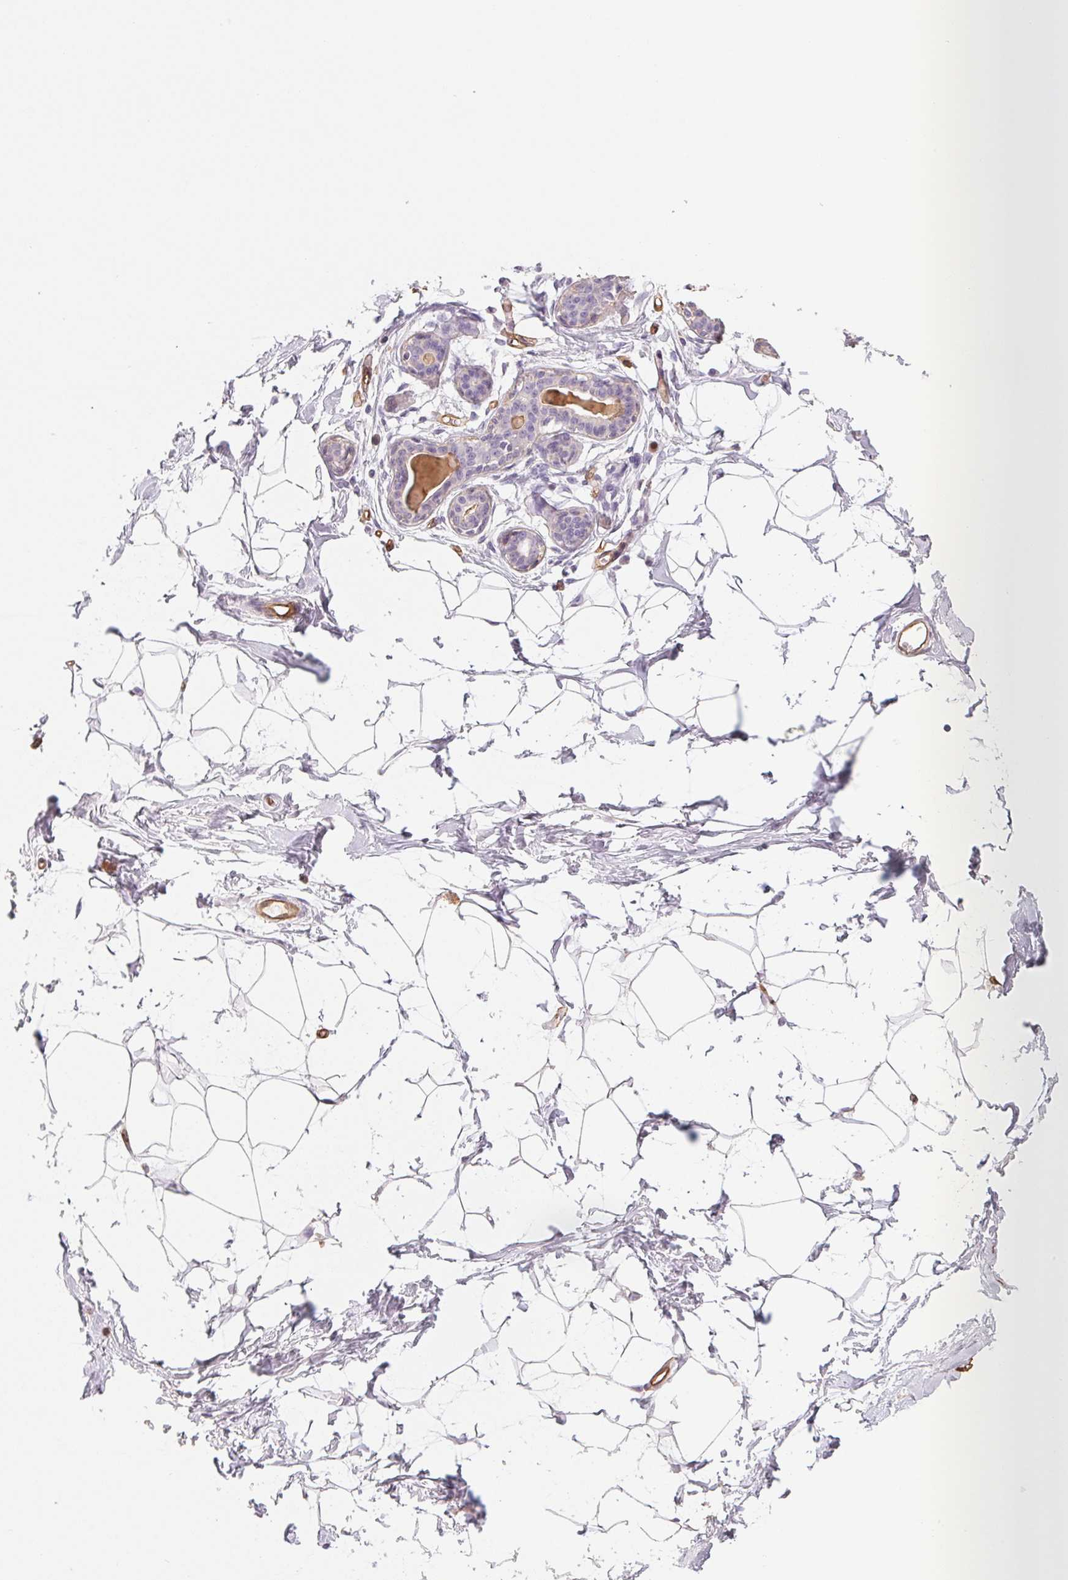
{"staining": {"intensity": "weak", "quantity": "<25%", "location": "cytoplasmic/membranous"}, "tissue": "breast", "cell_type": "Adipocytes", "image_type": "normal", "snomed": [{"axis": "morphology", "description": "Normal tissue, NOS"}, {"axis": "topography", "description": "Breast"}], "caption": "High power microscopy histopathology image of an IHC image of benign breast, revealing no significant expression in adipocytes. (DAB immunohistochemistry visualized using brightfield microscopy, high magnification).", "gene": "ANKRD13B", "patient": {"sex": "female", "age": 45}}